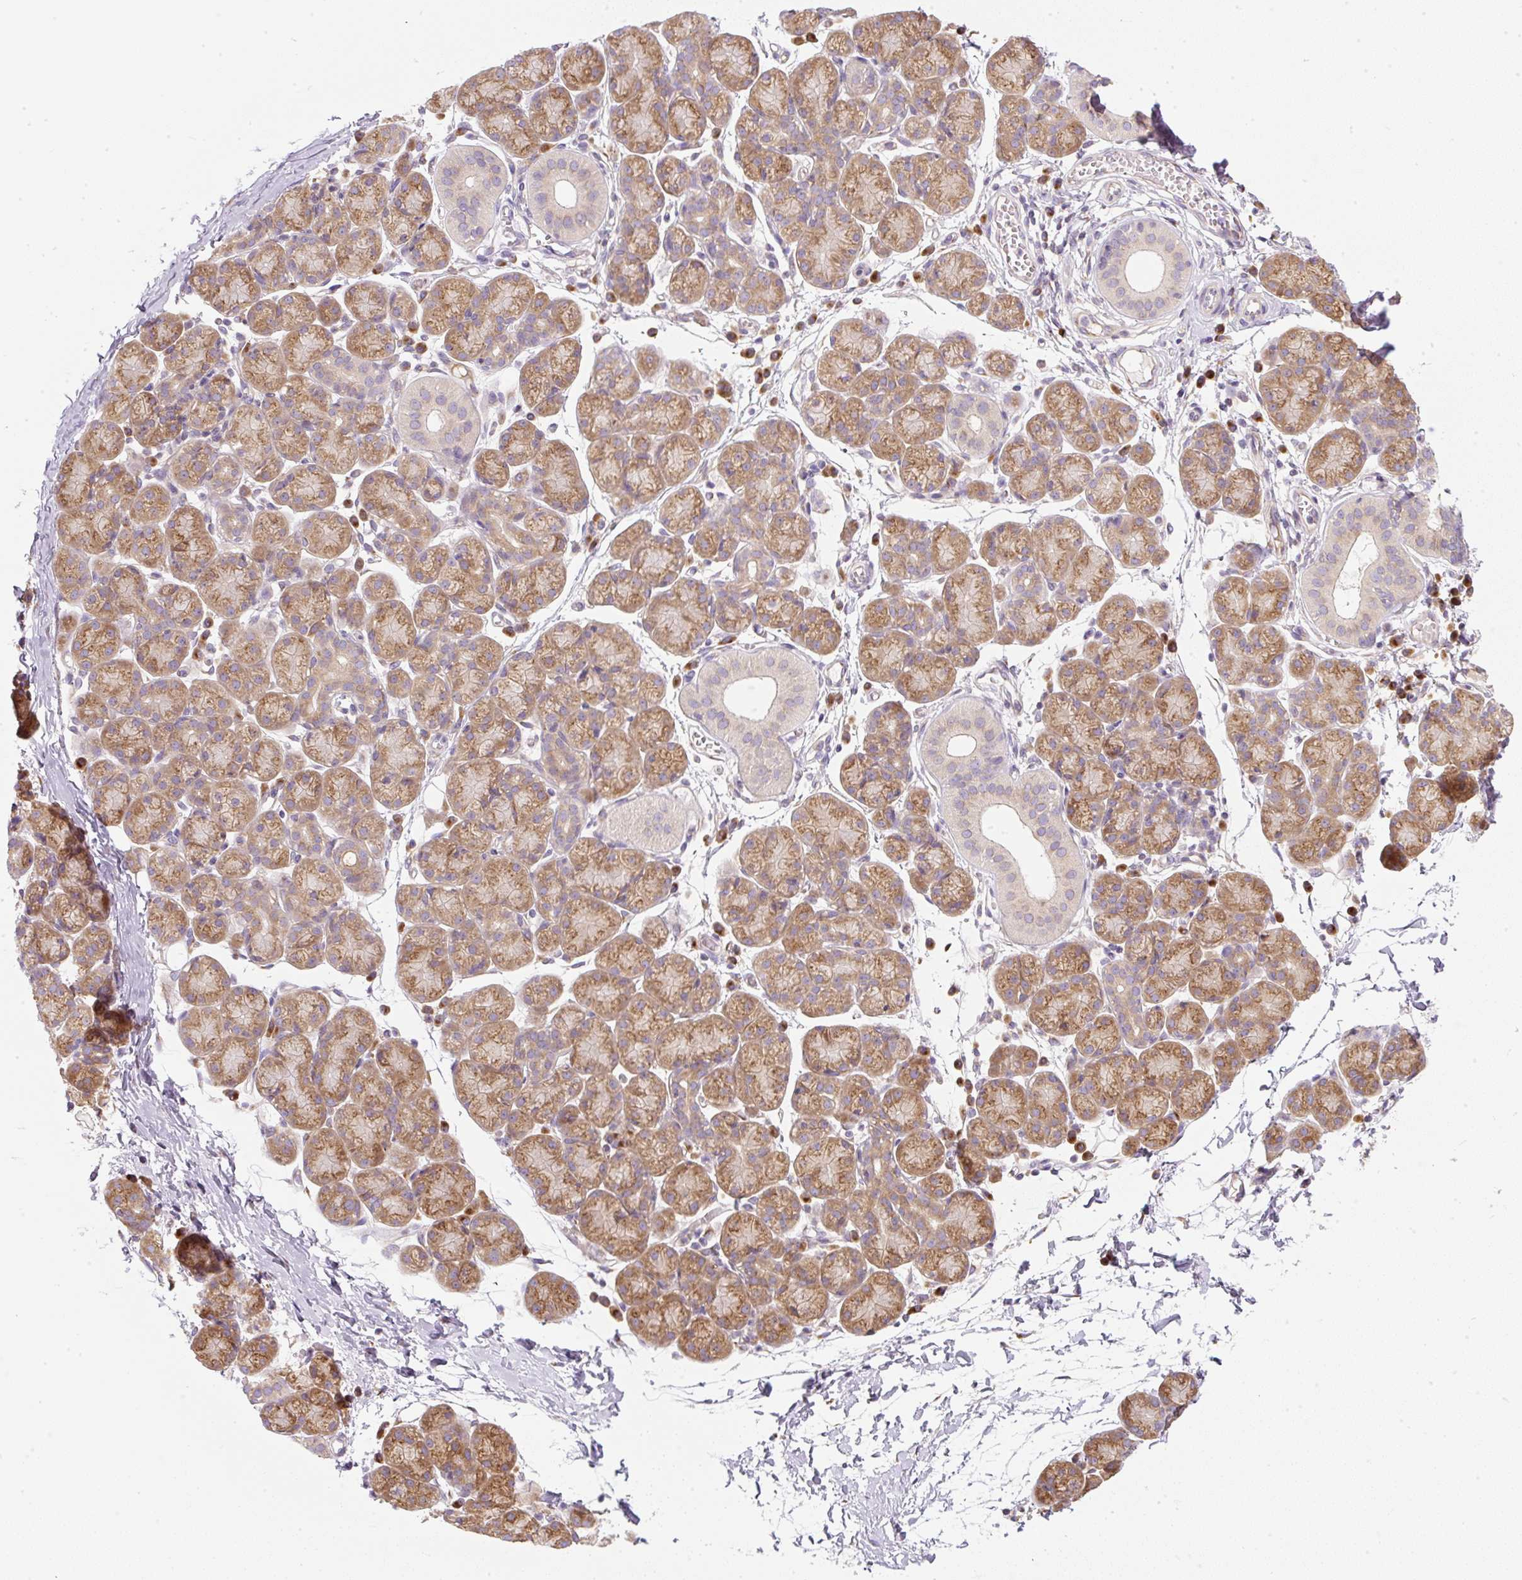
{"staining": {"intensity": "moderate", "quantity": ">75%", "location": "cytoplasmic/membranous"}, "tissue": "salivary gland", "cell_type": "Glandular cells", "image_type": "normal", "snomed": [{"axis": "morphology", "description": "Normal tissue, NOS"}, {"axis": "morphology", "description": "Inflammation, NOS"}, {"axis": "topography", "description": "Lymph node"}, {"axis": "topography", "description": "Salivary gland"}], "caption": "This micrograph demonstrates normal salivary gland stained with immunohistochemistry to label a protein in brown. The cytoplasmic/membranous of glandular cells show moderate positivity for the protein. Nuclei are counter-stained blue.", "gene": "MLX", "patient": {"sex": "male", "age": 3}}